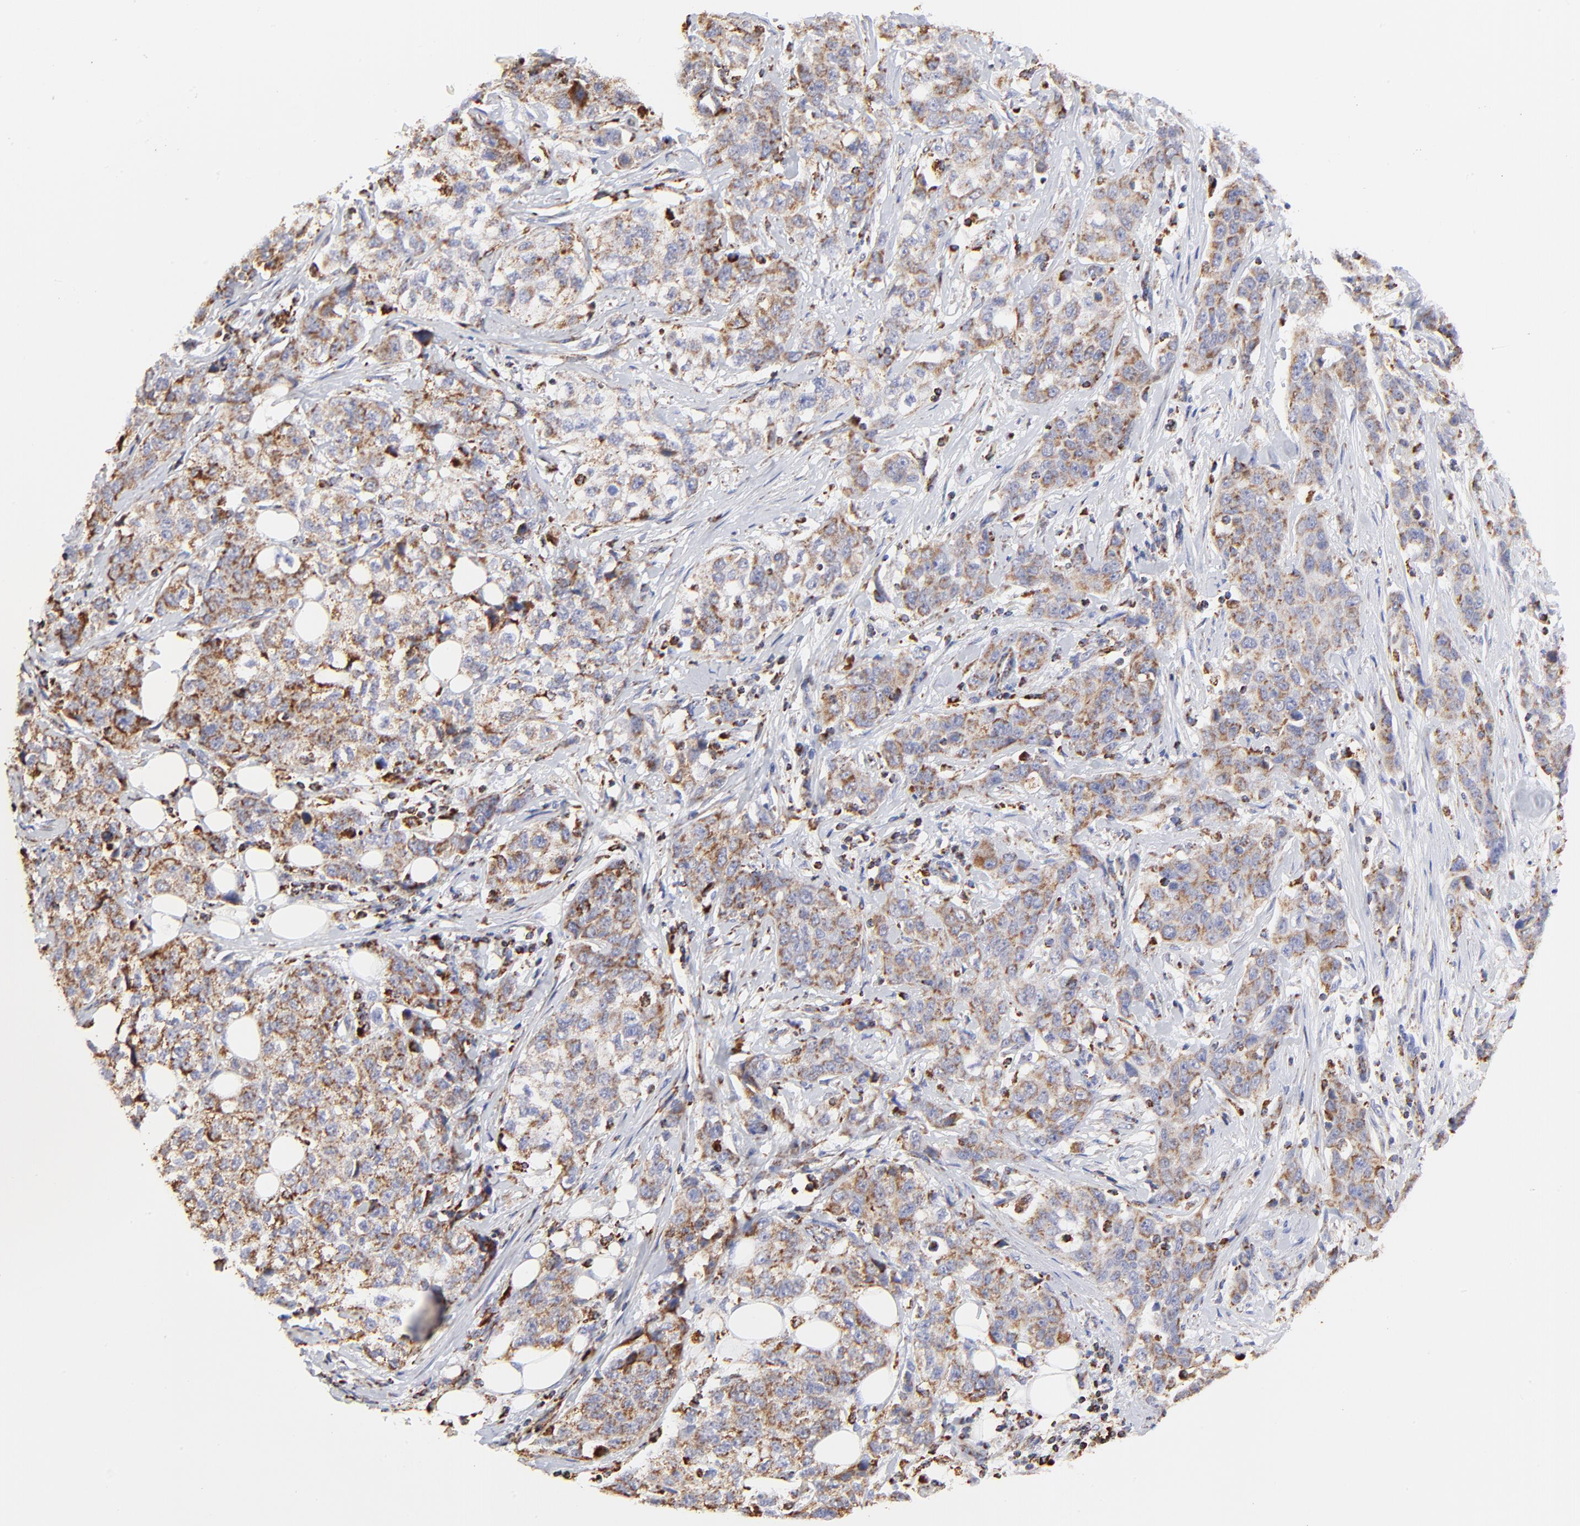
{"staining": {"intensity": "moderate", "quantity": ">75%", "location": "cytoplasmic/membranous"}, "tissue": "stomach cancer", "cell_type": "Tumor cells", "image_type": "cancer", "snomed": [{"axis": "morphology", "description": "Adenocarcinoma, NOS"}, {"axis": "topography", "description": "Stomach"}], "caption": "DAB (3,3'-diaminobenzidine) immunohistochemical staining of human stomach adenocarcinoma reveals moderate cytoplasmic/membranous protein positivity in about >75% of tumor cells.", "gene": "COX4I1", "patient": {"sex": "male", "age": 48}}